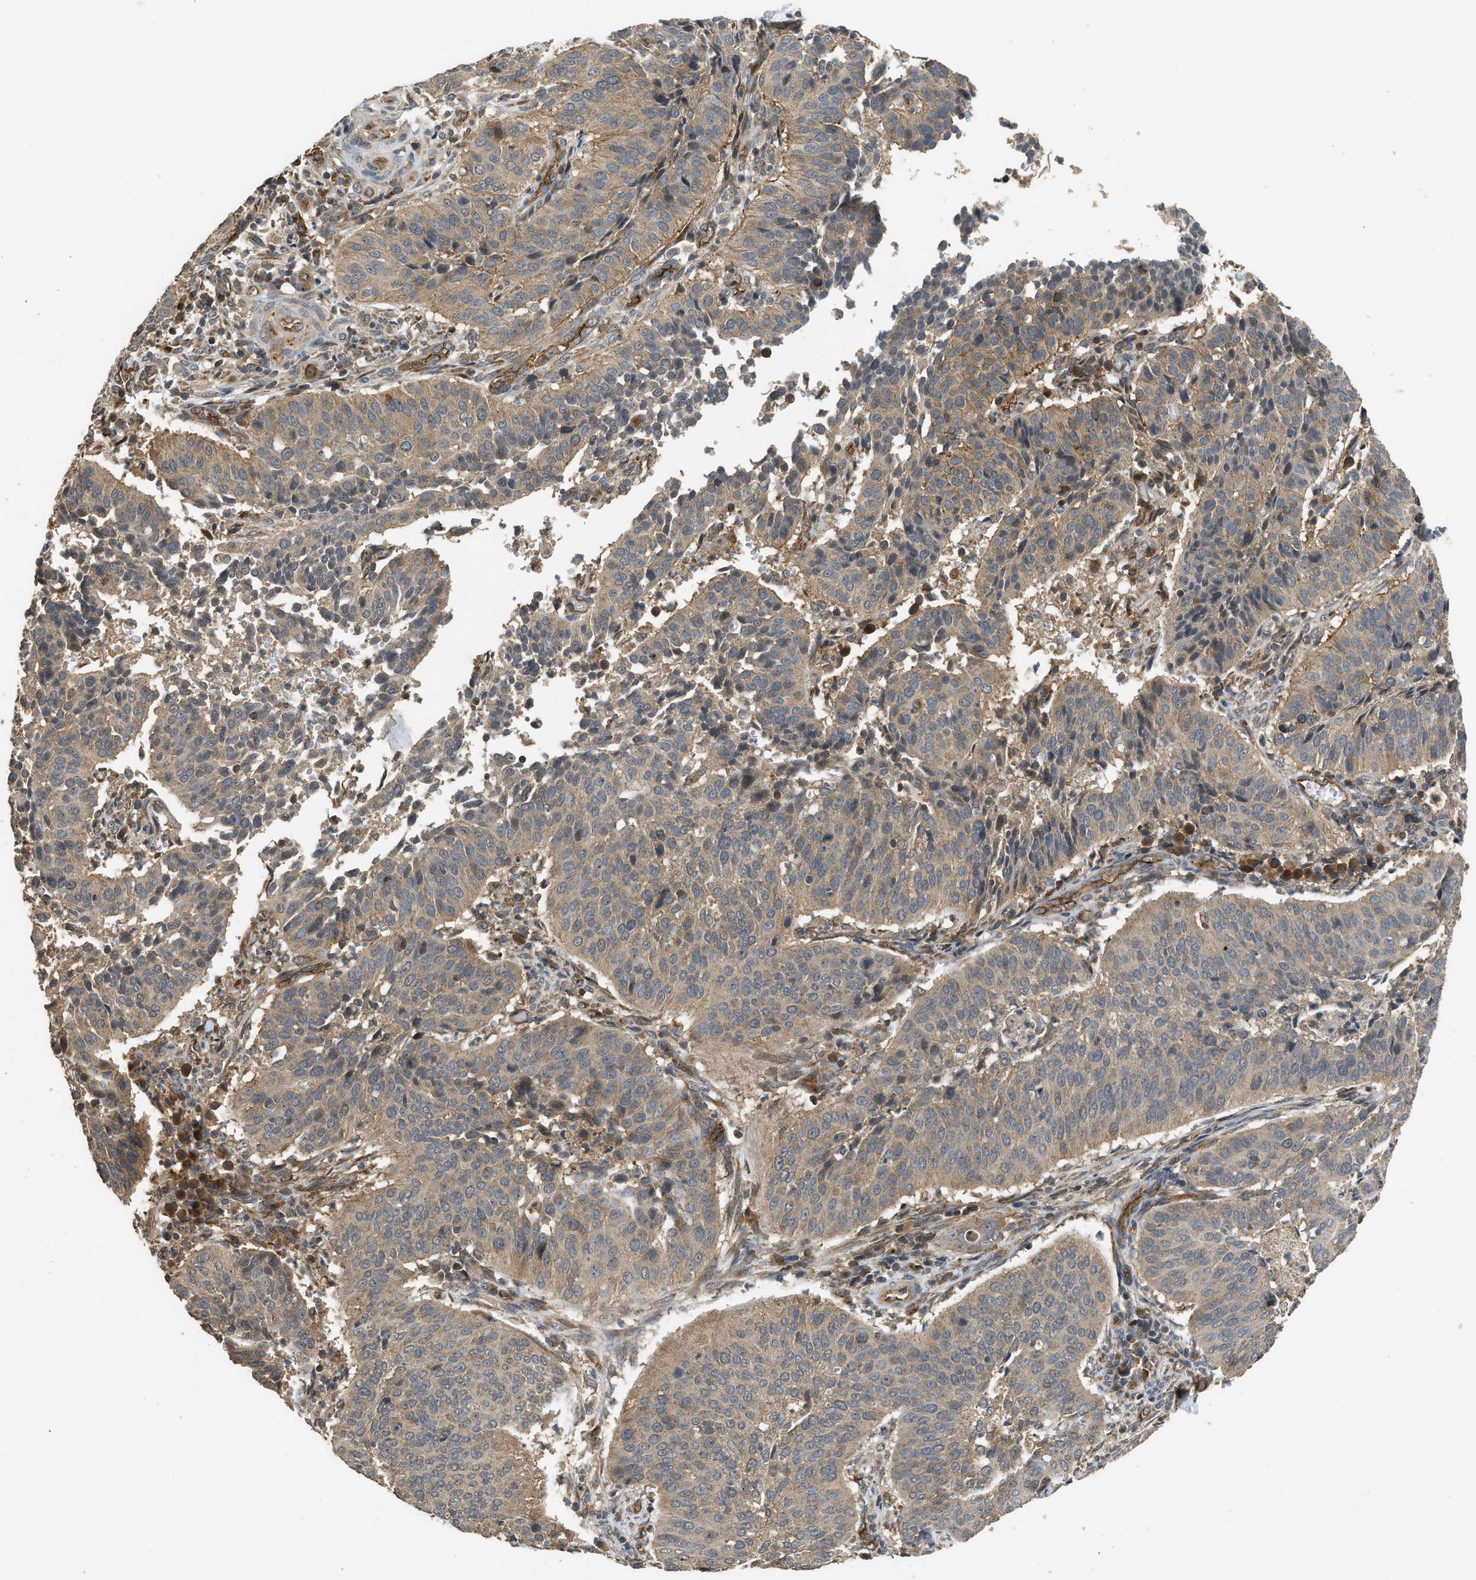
{"staining": {"intensity": "weak", "quantity": ">75%", "location": "cytoplasmic/membranous"}, "tissue": "cervical cancer", "cell_type": "Tumor cells", "image_type": "cancer", "snomed": [{"axis": "morphology", "description": "Normal tissue, NOS"}, {"axis": "morphology", "description": "Squamous cell carcinoma, NOS"}, {"axis": "topography", "description": "Cervix"}], "caption": "A brown stain labels weak cytoplasmic/membranous positivity of a protein in cervical cancer (squamous cell carcinoma) tumor cells. (DAB IHC with brightfield microscopy, high magnification).", "gene": "HIP1R", "patient": {"sex": "female", "age": 39}}